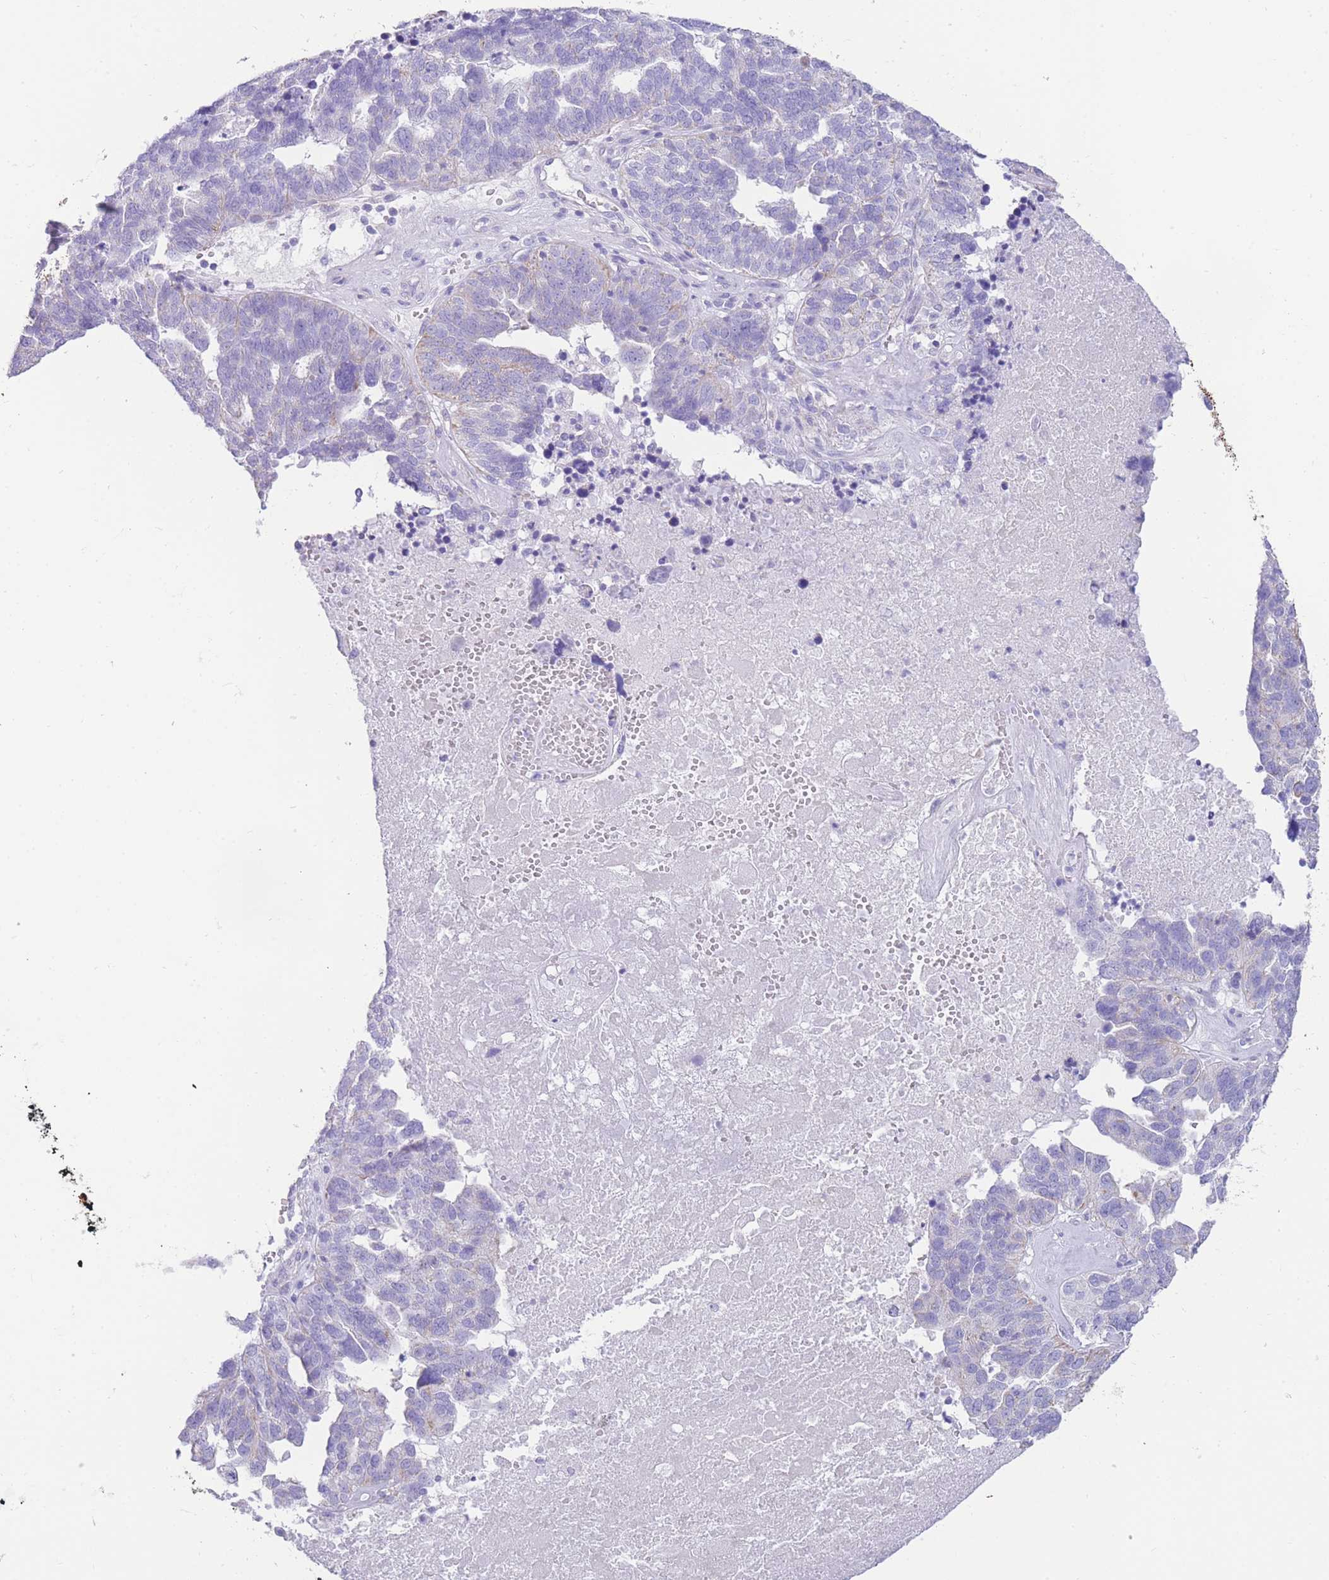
{"staining": {"intensity": "negative", "quantity": "none", "location": "none"}, "tissue": "ovarian cancer", "cell_type": "Tumor cells", "image_type": "cancer", "snomed": [{"axis": "morphology", "description": "Cystadenocarcinoma, serous, NOS"}, {"axis": "topography", "description": "Ovary"}], "caption": "Tumor cells show no significant positivity in ovarian cancer.", "gene": "ACSM4", "patient": {"sex": "female", "age": 59}}